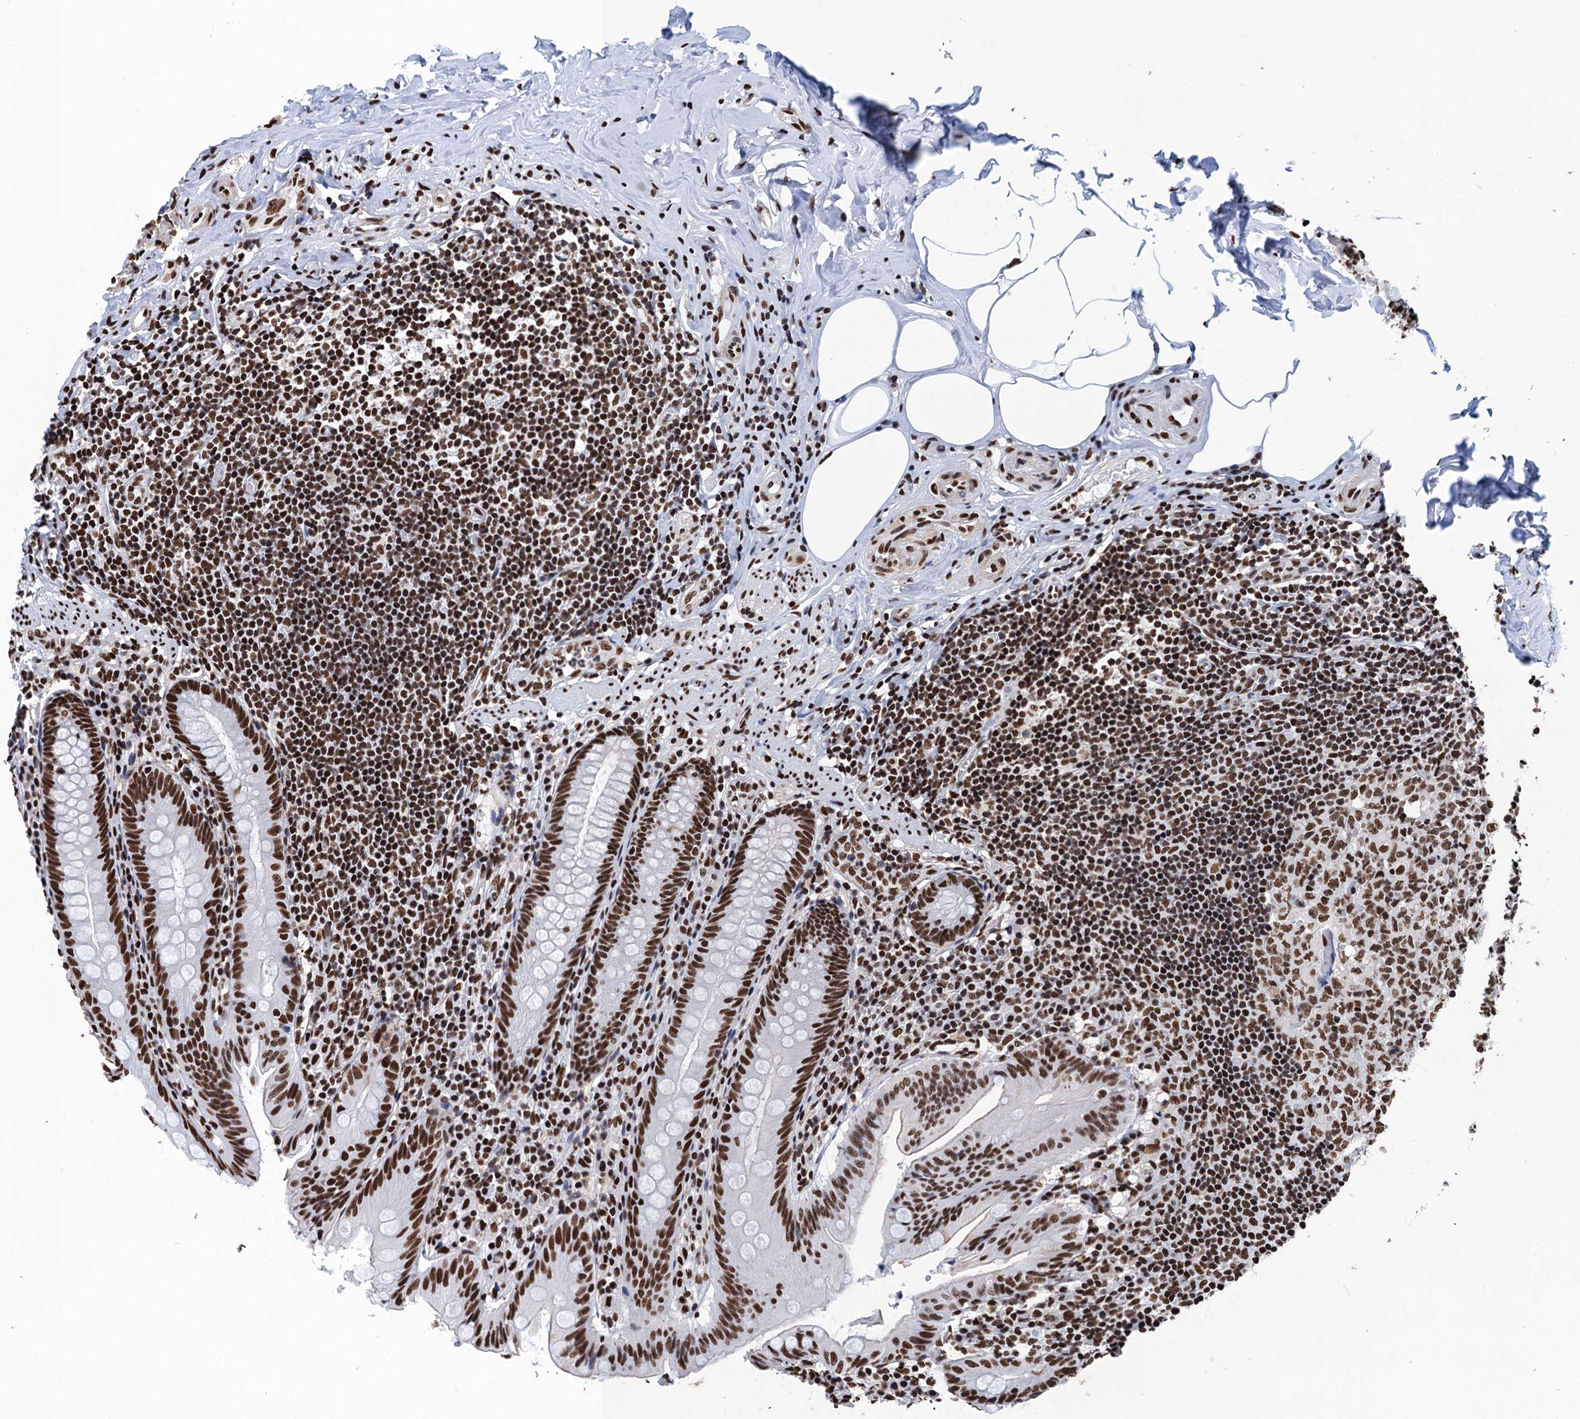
{"staining": {"intensity": "strong", "quantity": ">75%", "location": "nuclear"}, "tissue": "appendix", "cell_type": "Glandular cells", "image_type": "normal", "snomed": [{"axis": "morphology", "description": "Normal tissue, NOS"}, {"axis": "topography", "description": "Appendix"}], "caption": "The image exhibits staining of normal appendix, revealing strong nuclear protein staining (brown color) within glandular cells. (Brightfield microscopy of DAB IHC at high magnification).", "gene": "UBA2", "patient": {"sex": "male", "age": 55}}